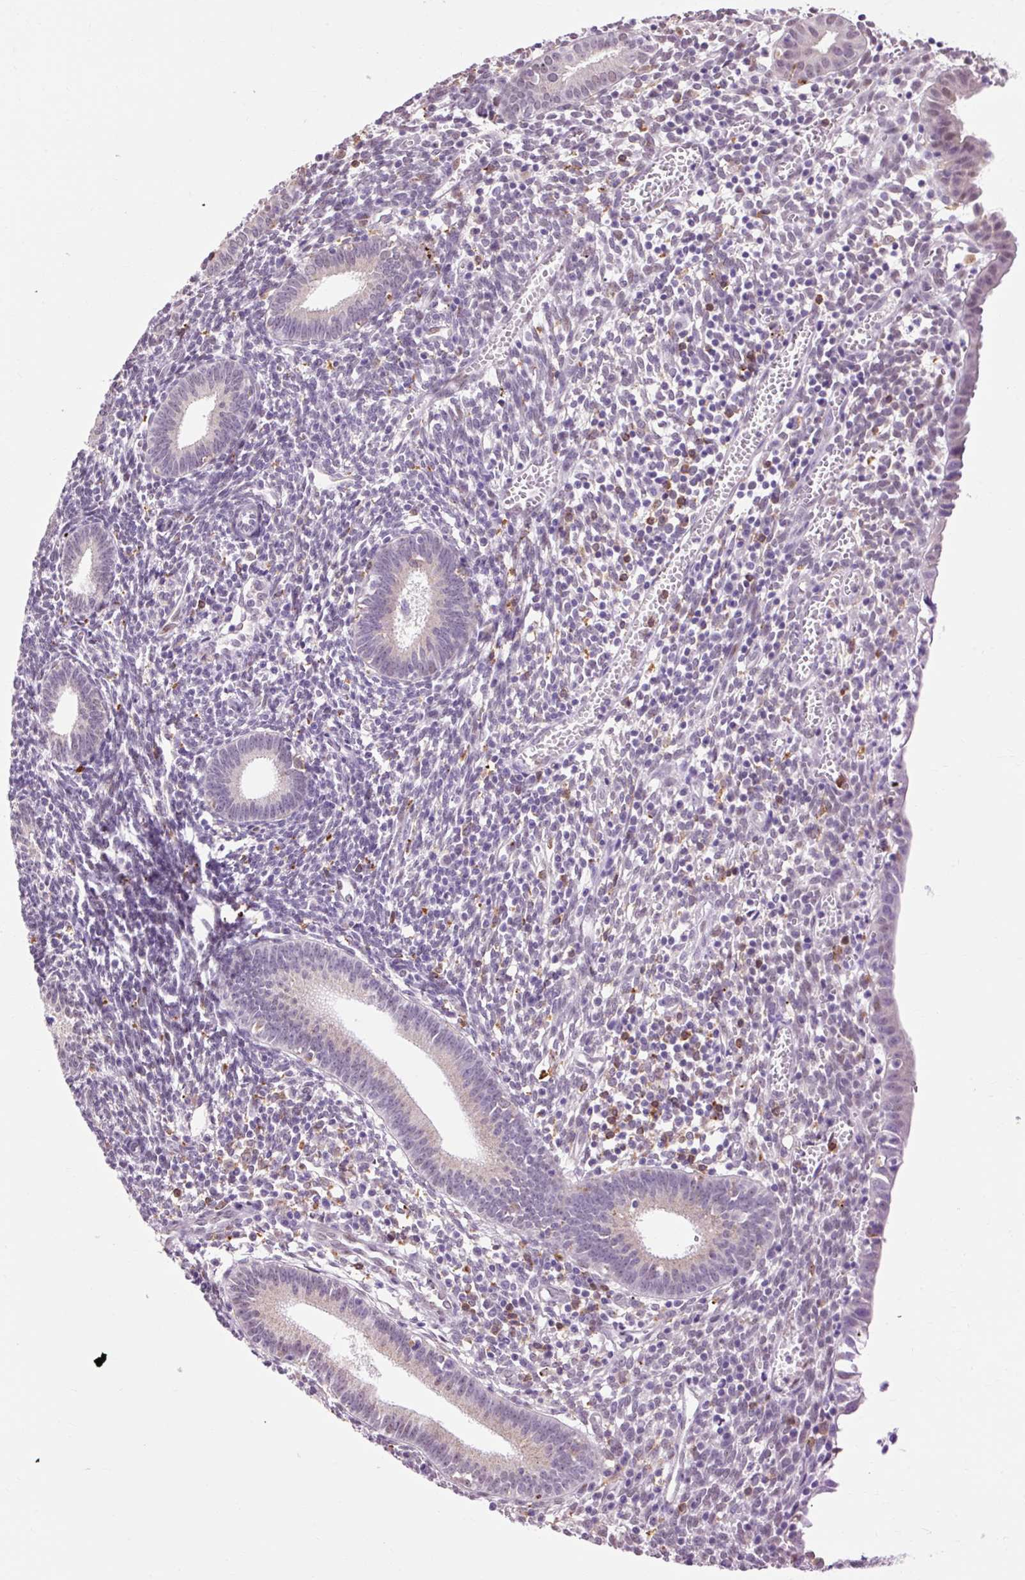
{"staining": {"intensity": "weak", "quantity": "<25%", "location": "nuclear"}, "tissue": "endometrium", "cell_type": "Cells in endometrial stroma", "image_type": "normal", "snomed": [{"axis": "morphology", "description": "Normal tissue, NOS"}, {"axis": "topography", "description": "Endometrium"}], "caption": "IHC histopathology image of normal endometrium: human endometrium stained with DAB shows no significant protein staining in cells in endometrial stroma. (Brightfield microscopy of DAB (3,3'-diaminobenzidine) IHC at high magnification).", "gene": "LY86", "patient": {"sex": "female", "age": 41}}